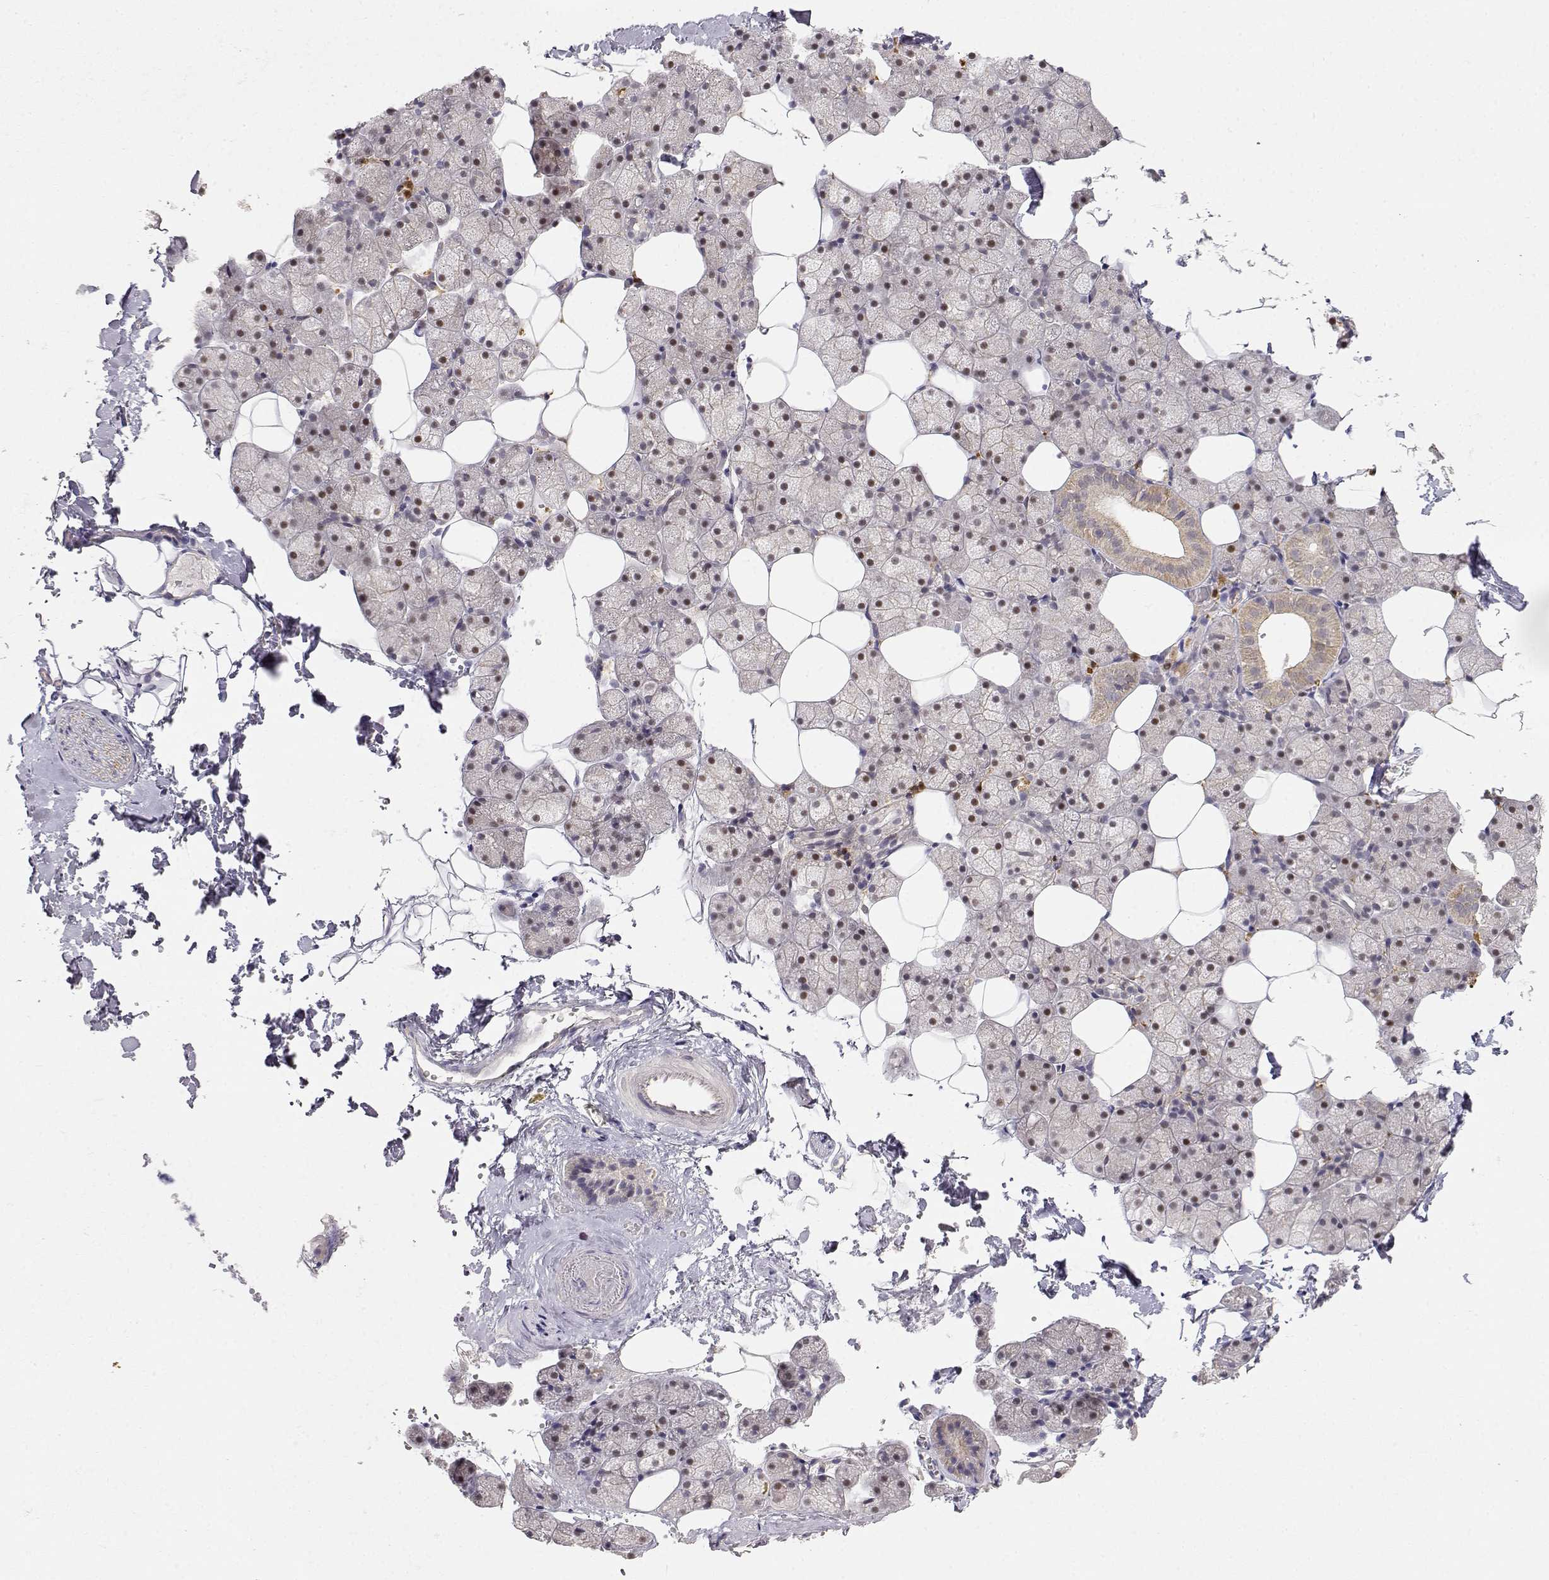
{"staining": {"intensity": "weak", "quantity": "<25%", "location": "cytoplasmic/membranous"}, "tissue": "salivary gland", "cell_type": "Glandular cells", "image_type": "normal", "snomed": [{"axis": "morphology", "description": "Normal tissue, NOS"}, {"axis": "topography", "description": "Salivary gland"}], "caption": "DAB immunohistochemical staining of normal human salivary gland demonstrates no significant staining in glandular cells.", "gene": "EAF2", "patient": {"sex": "male", "age": 38}}